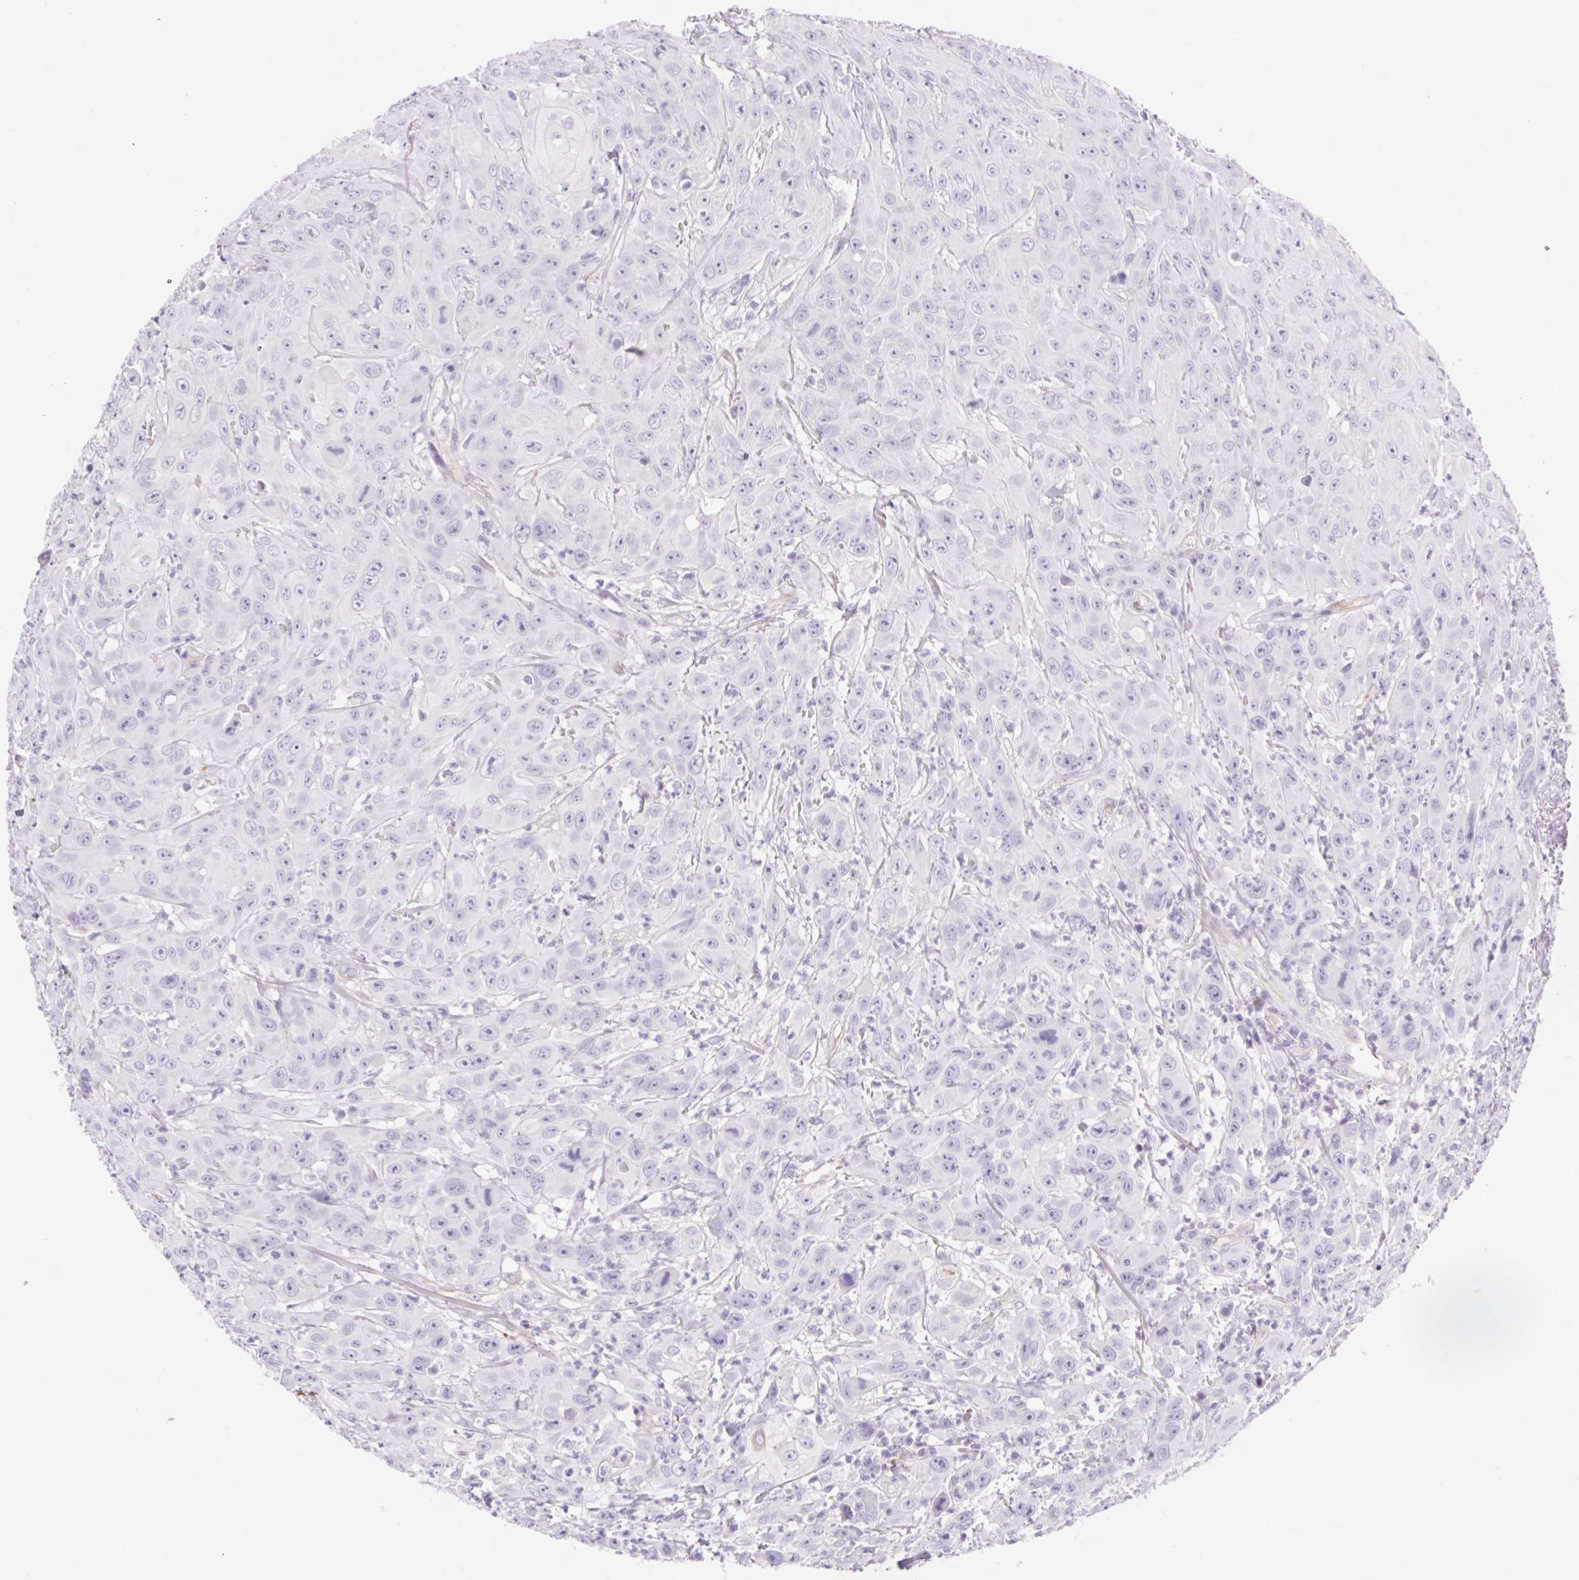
{"staining": {"intensity": "negative", "quantity": "none", "location": "none"}, "tissue": "head and neck cancer", "cell_type": "Tumor cells", "image_type": "cancer", "snomed": [{"axis": "morphology", "description": "Squamous cell carcinoma, NOS"}, {"axis": "topography", "description": "Skin"}, {"axis": "topography", "description": "Head-Neck"}], "caption": "This is a micrograph of IHC staining of head and neck cancer (squamous cell carcinoma), which shows no expression in tumor cells.", "gene": "BCAS1", "patient": {"sex": "male", "age": 80}}